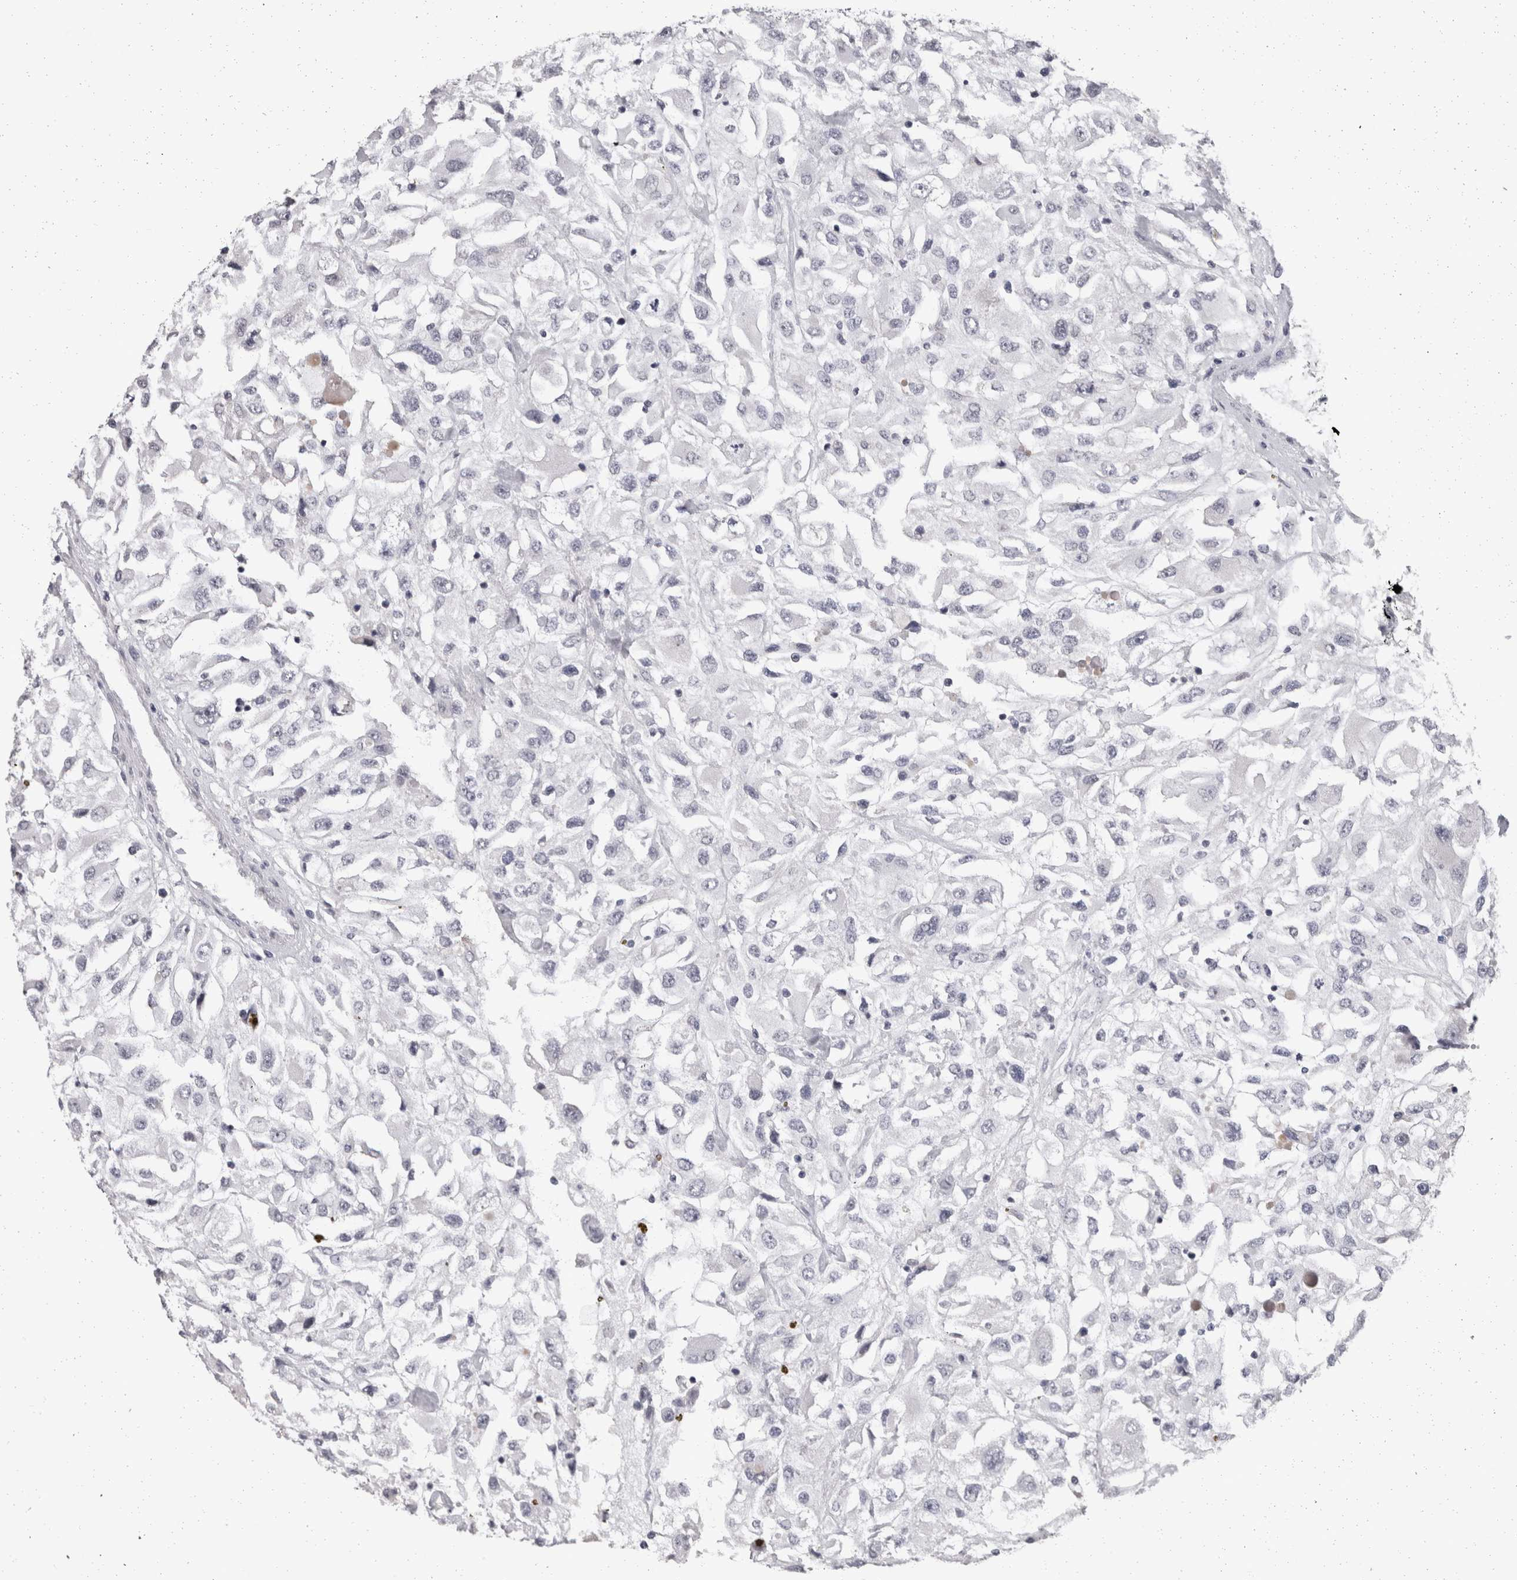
{"staining": {"intensity": "negative", "quantity": "none", "location": "none"}, "tissue": "renal cancer", "cell_type": "Tumor cells", "image_type": "cancer", "snomed": [{"axis": "morphology", "description": "Adenocarcinoma, NOS"}, {"axis": "topography", "description": "Kidney"}], "caption": "Immunohistochemistry (IHC) histopathology image of neoplastic tissue: adenocarcinoma (renal) stained with DAB (3,3'-diaminobenzidine) exhibits no significant protein positivity in tumor cells.", "gene": "DDX17", "patient": {"sex": "female", "age": 52}}